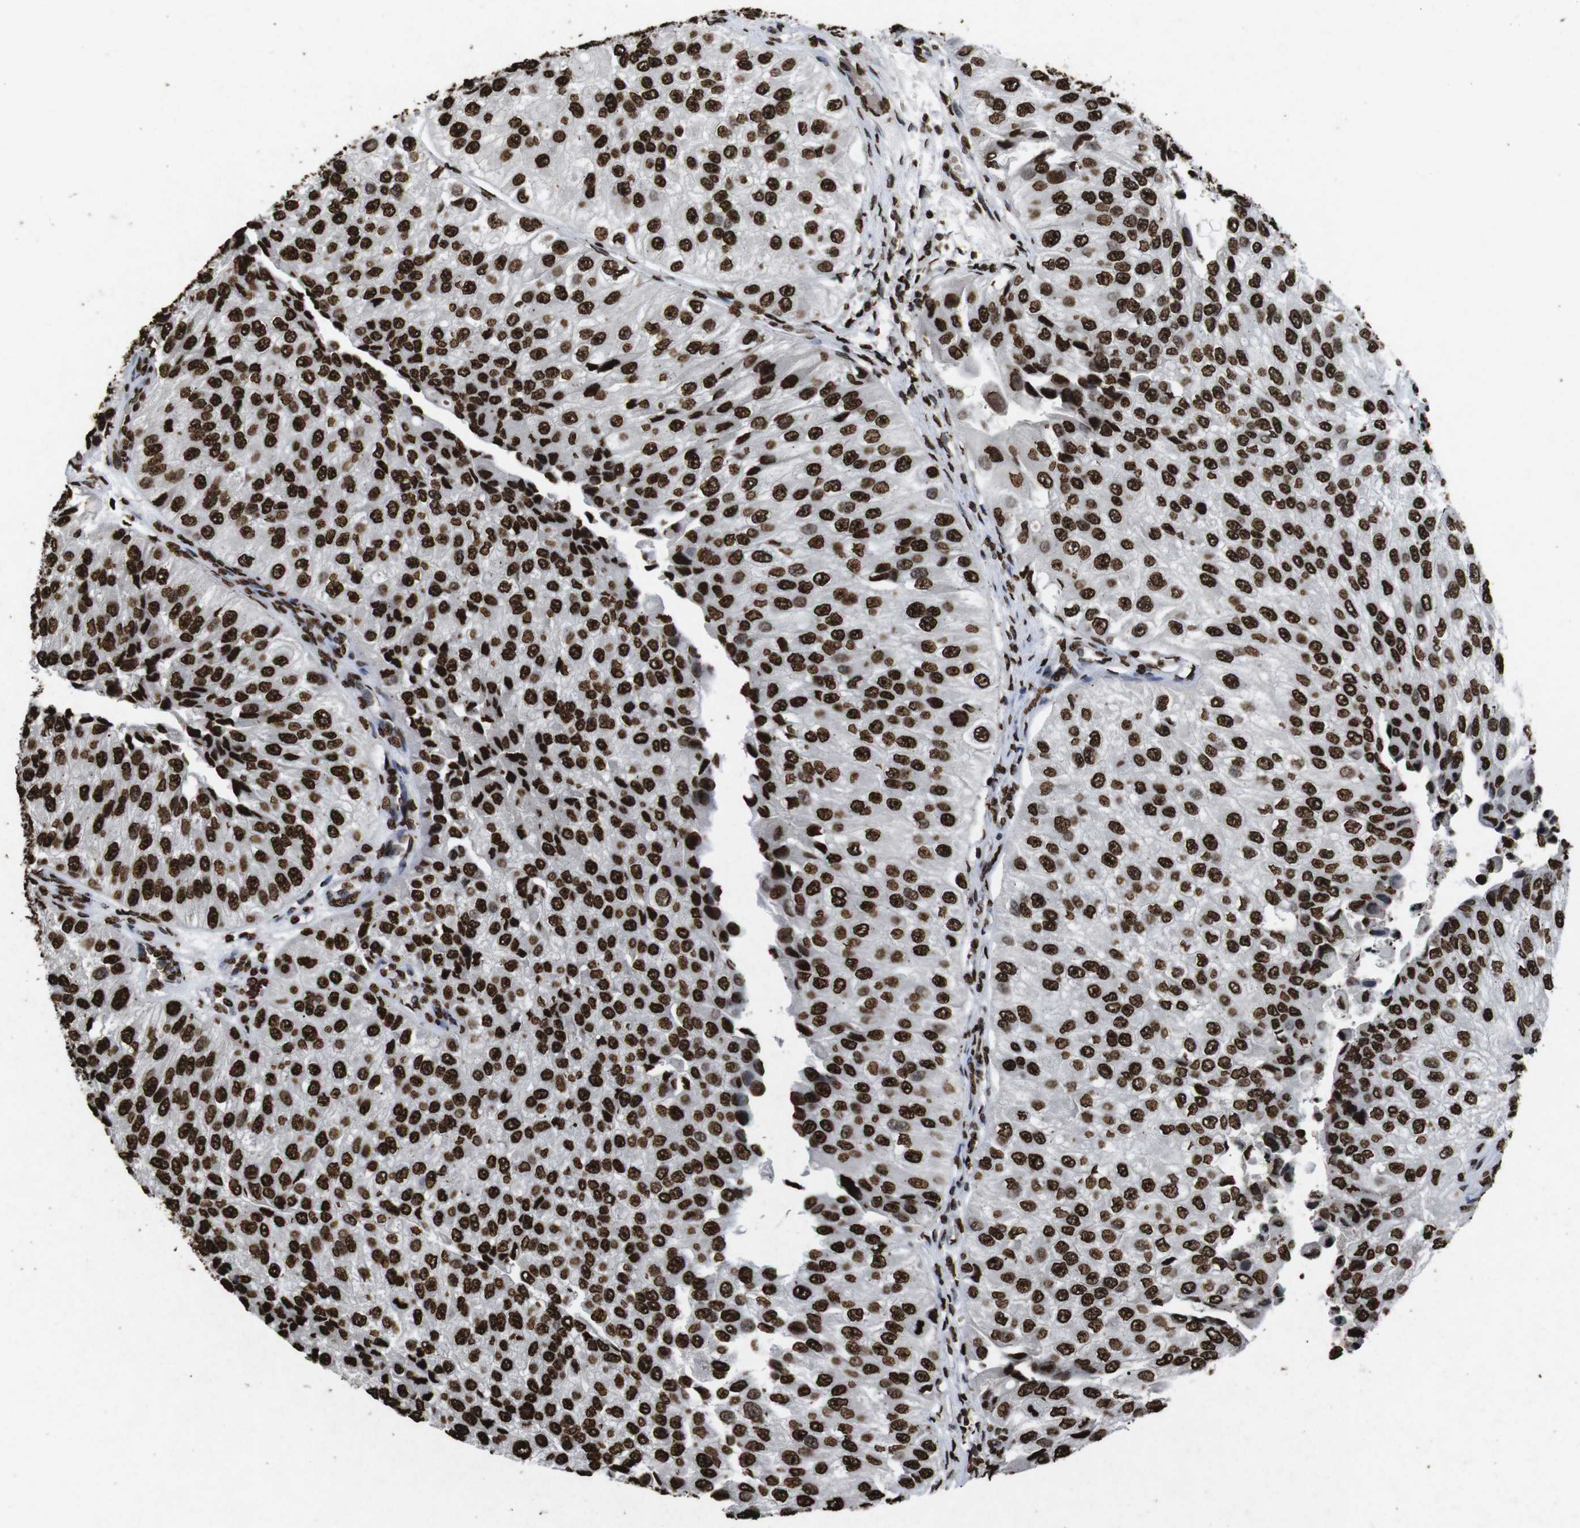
{"staining": {"intensity": "strong", "quantity": ">75%", "location": "nuclear"}, "tissue": "urothelial cancer", "cell_type": "Tumor cells", "image_type": "cancer", "snomed": [{"axis": "morphology", "description": "Urothelial carcinoma, High grade"}, {"axis": "topography", "description": "Kidney"}, {"axis": "topography", "description": "Urinary bladder"}], "caption": "Strong nuclear protein positivity is present in about >75% of tumor cells in high-grade urothelial carcinoma.", "gene": "MDM2", "patient": {"sex": "male", "age": 77}}